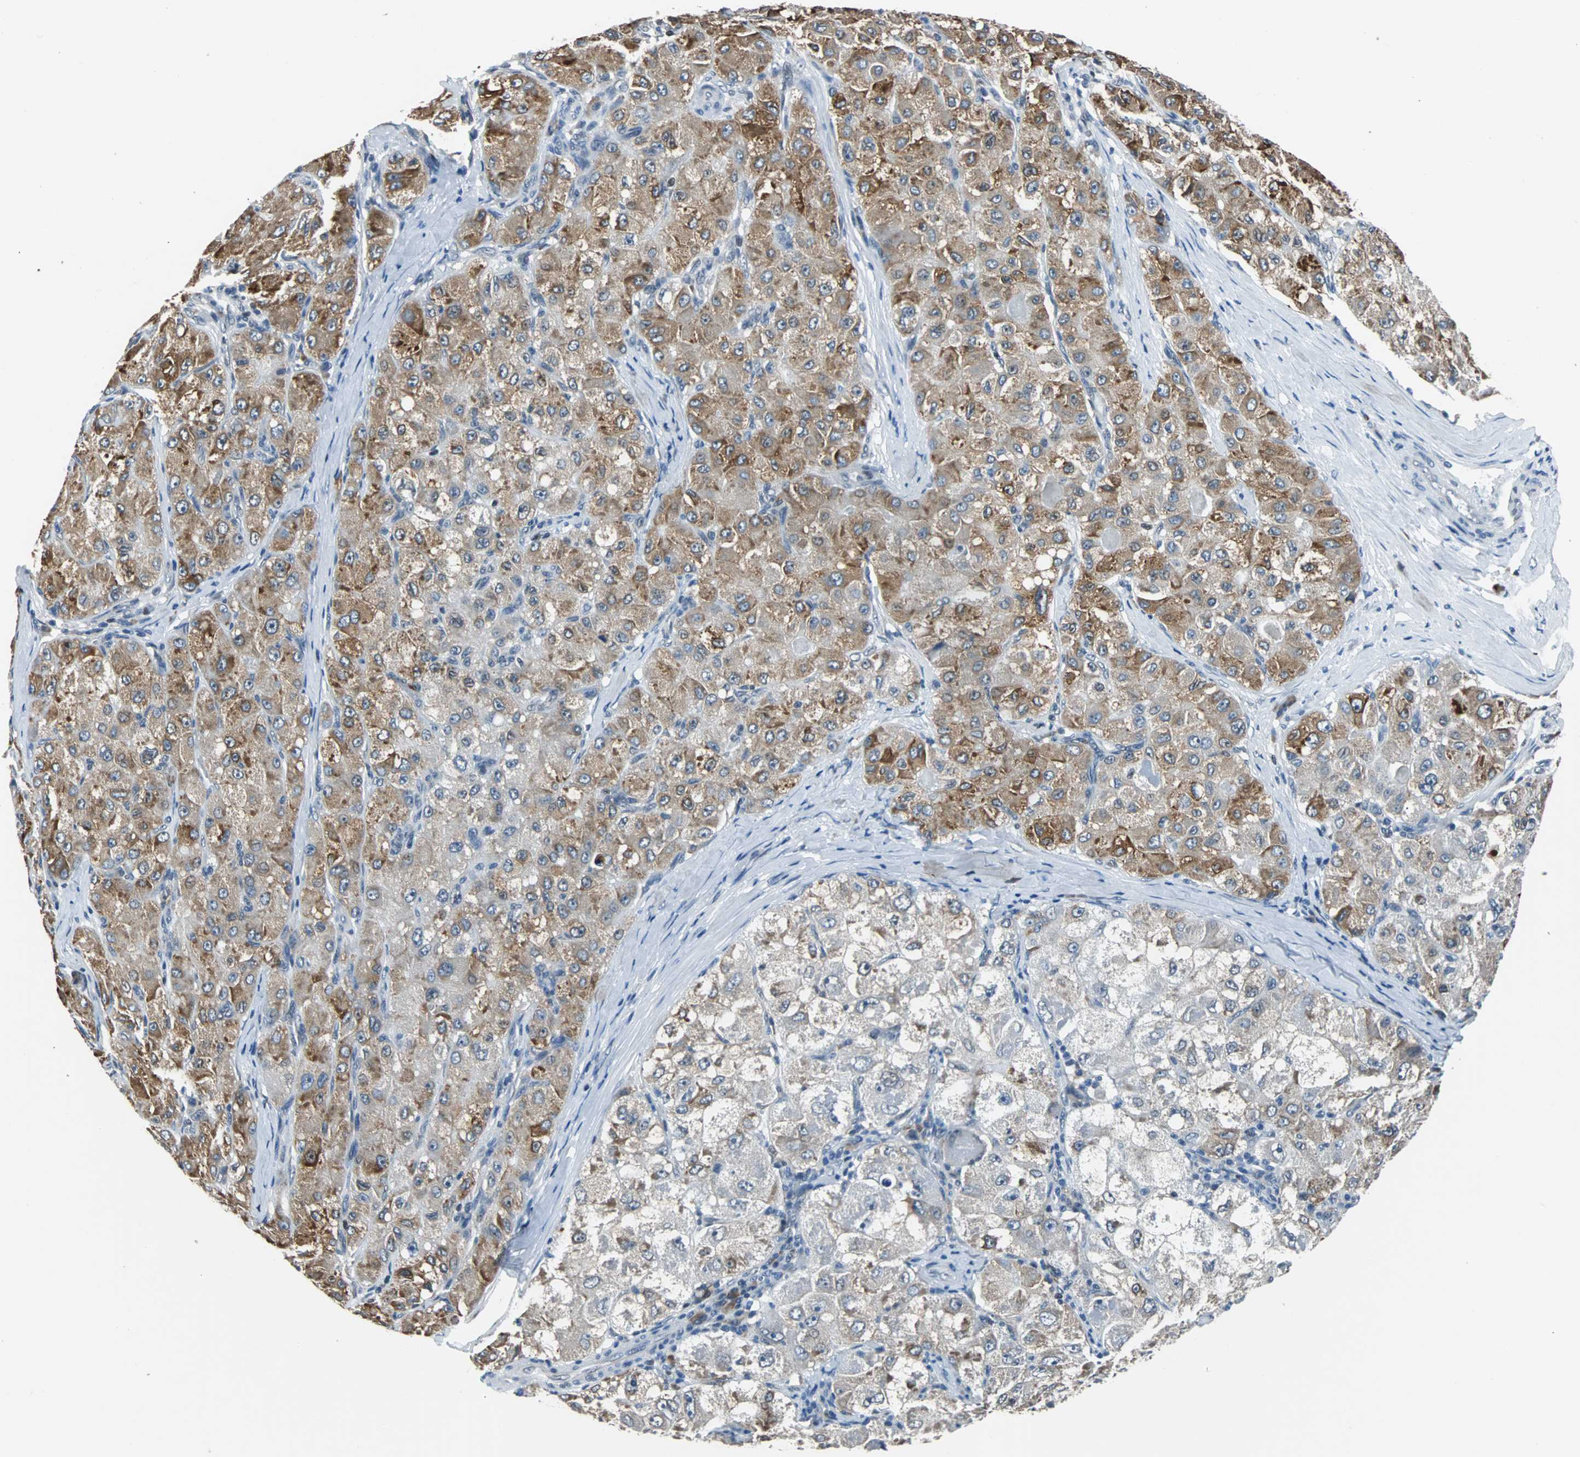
{"staining": {"intensity": "moderate", "quantity": "25%-75%", "location": "cytoplasmic/membranous"}, "tissue": "liver cancer", "cell_type": "Tumor cells", "image_type": "cancer", "snomed": [{"axis": "morphology", "description": "Carcinoma, Hepatocellular, NOS"}, {"axis": "topography", "description": "Liver"}], "caption": "The photomicrograph reveals immunohistochemical staining of liver cancer. There is moderate cytoplasmic/membranous staining is appreciated in approximately 25%-75% of tumor cells.", "gene": "USP28", "patient": {"sex": "male", "age": 80}}